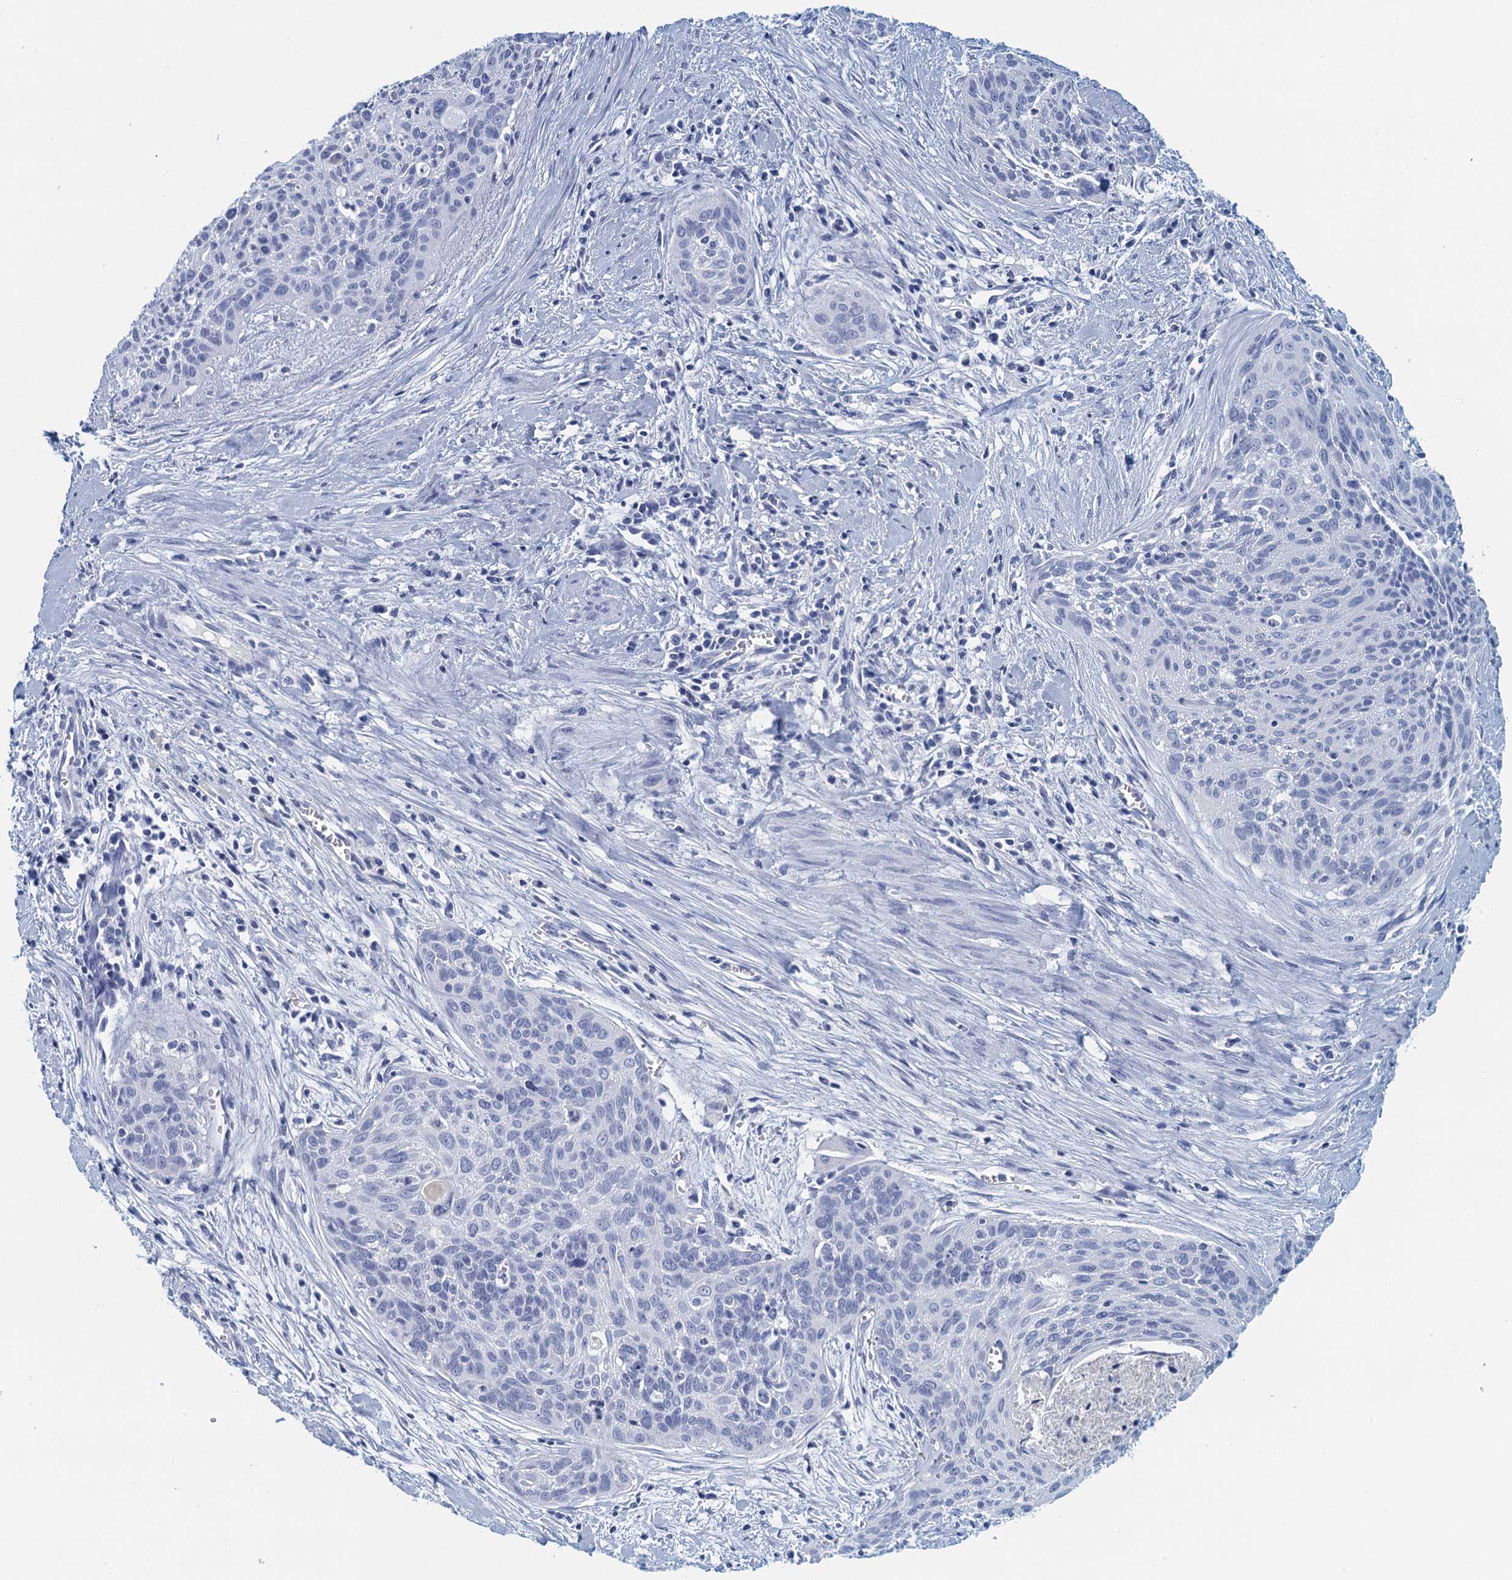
{"staining": {"intensity": "negative", "quantity": "none", "location": "none"}, "tissue": "cervical cancer", "cell_type": "Tumor cells", "image_type": "cancer", "snomed": [{"axis": "morphology", "description": "Squamous cell carcinoma, NOS"}, {"axis": "topography", "description": "Cervix"}], "caption": "Immunohistochemistry micrograph of neoplastic tissue: human cervical cancer stained with DAB (3,3'-diaminobenzidine) reveals no significant protein positivity in tumor cells.", "gene": "CYP51A1", "patient": {"sex": "female", "age": 55}}